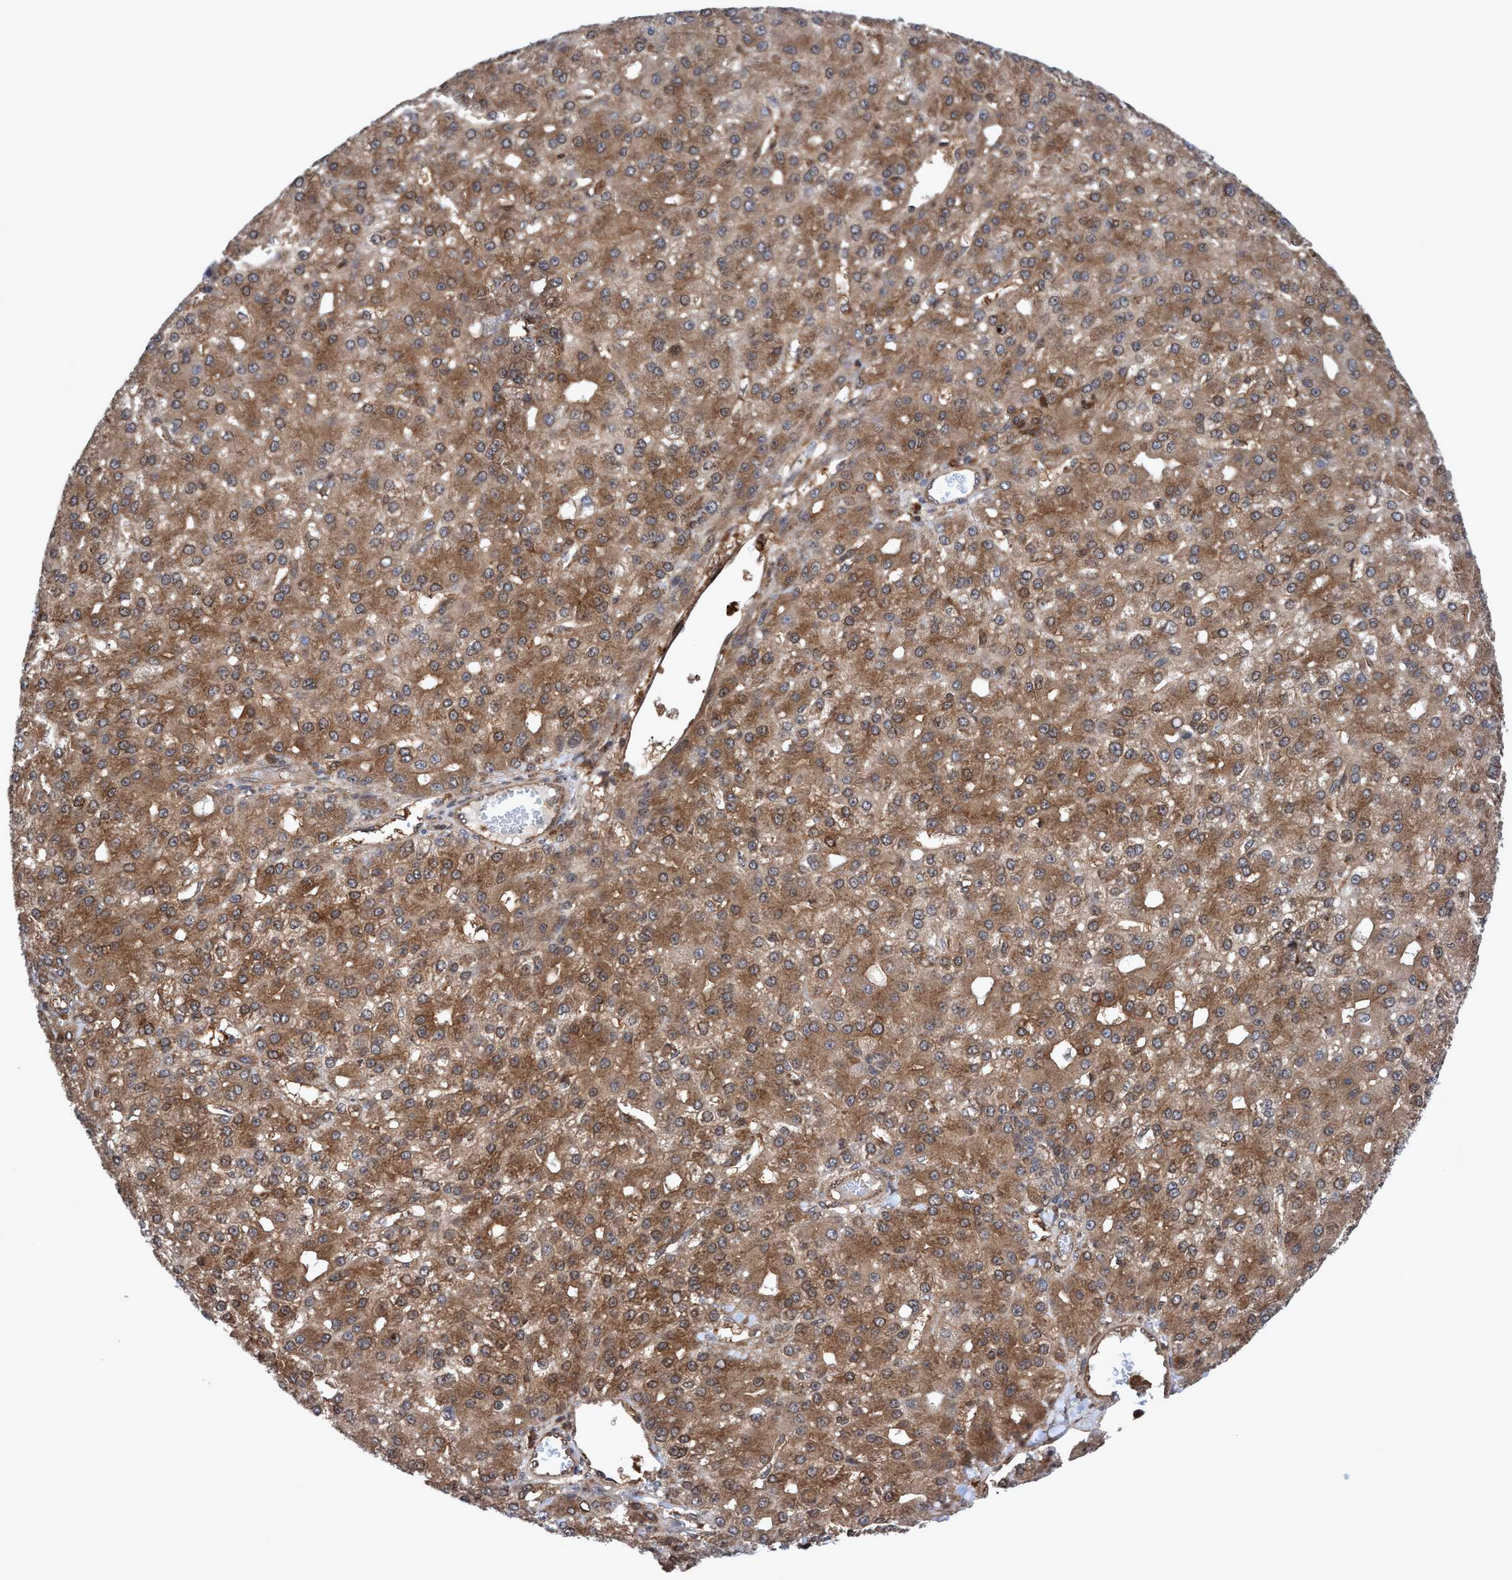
{"staining": {"intensity": "moderate", "quantity": ">75%", "location": "cytoplasmic/membranous"}, "tissue": "liver cancer", "cell_type": "Tumor cells", "image_type": "cancer", "snomed": [{"axis": "morphology", "description": "Carcinoma, Hepatocellular, NOS"}, {"axis": "topography", "description": "Liver"}], "caption": "Immunohistochemical staining of liver hepatocellular carcinoma demonstrates moderate cytoplasmic/membranous protein staining in about >75% of tumor cells.", "gene": "GLOD4", "patient": {"sex": "male", "age": 67}}